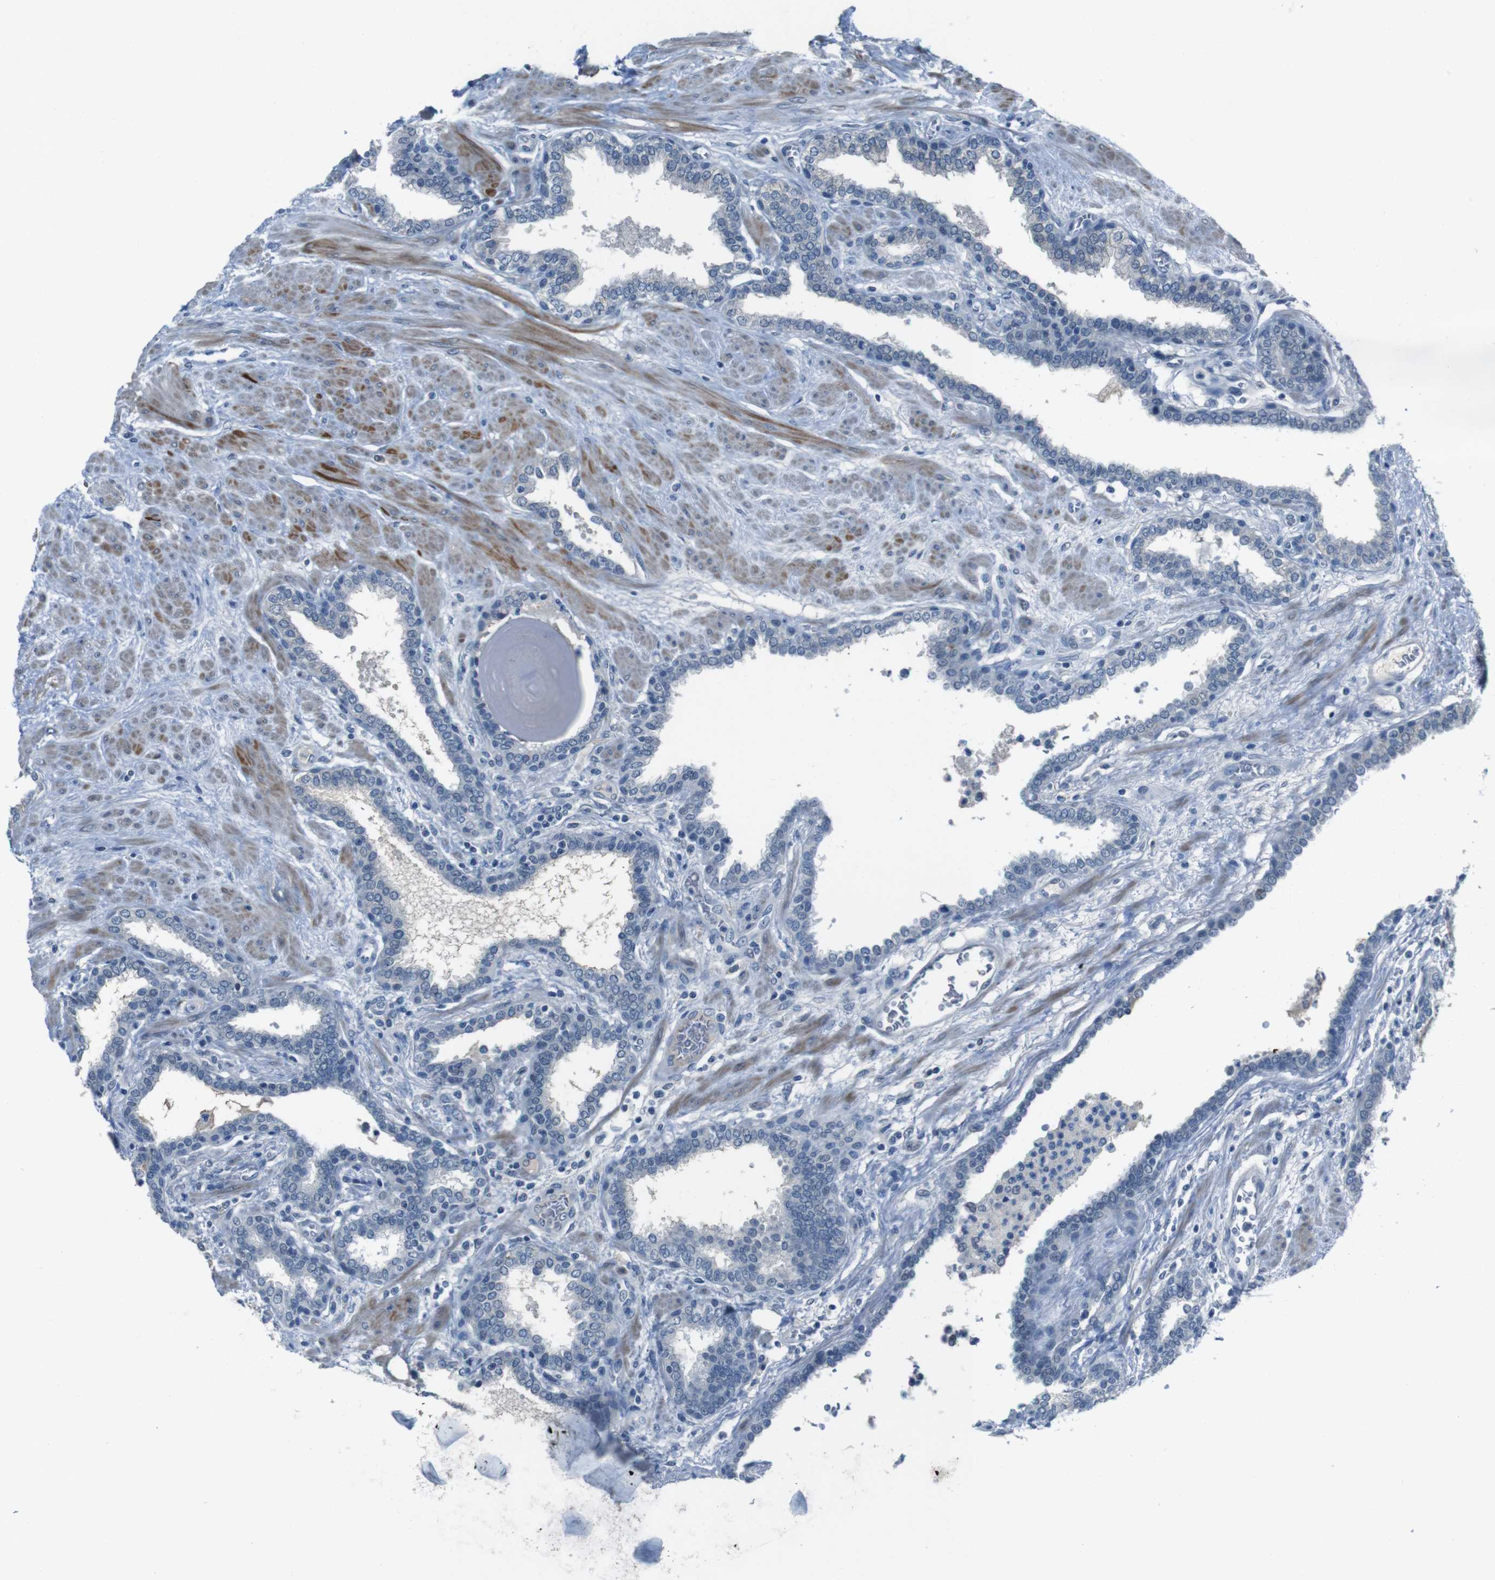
{"staining": {"intensity": "negative", "quantity": "none", "location": "none"}, "tissue": "prostate", "cell_type": "Glandular cells", "image_type": "normal", "snomed": [{"axis": "morphology", "description": "Normal tissue, NOS"}, {"axis": "topography", "description": "Prostate"}], "caption": "IHC photomicrograph of benign prostate stained for a protein (brown), which demonstrates no expression in glandular cells. (Brightfield microscopy of DAB (3,3'-diaminobenzidine) immunohistochemistry at high magnification).", "gene": "CDHR2", "patient": {"sex": "male", "age": 51}}